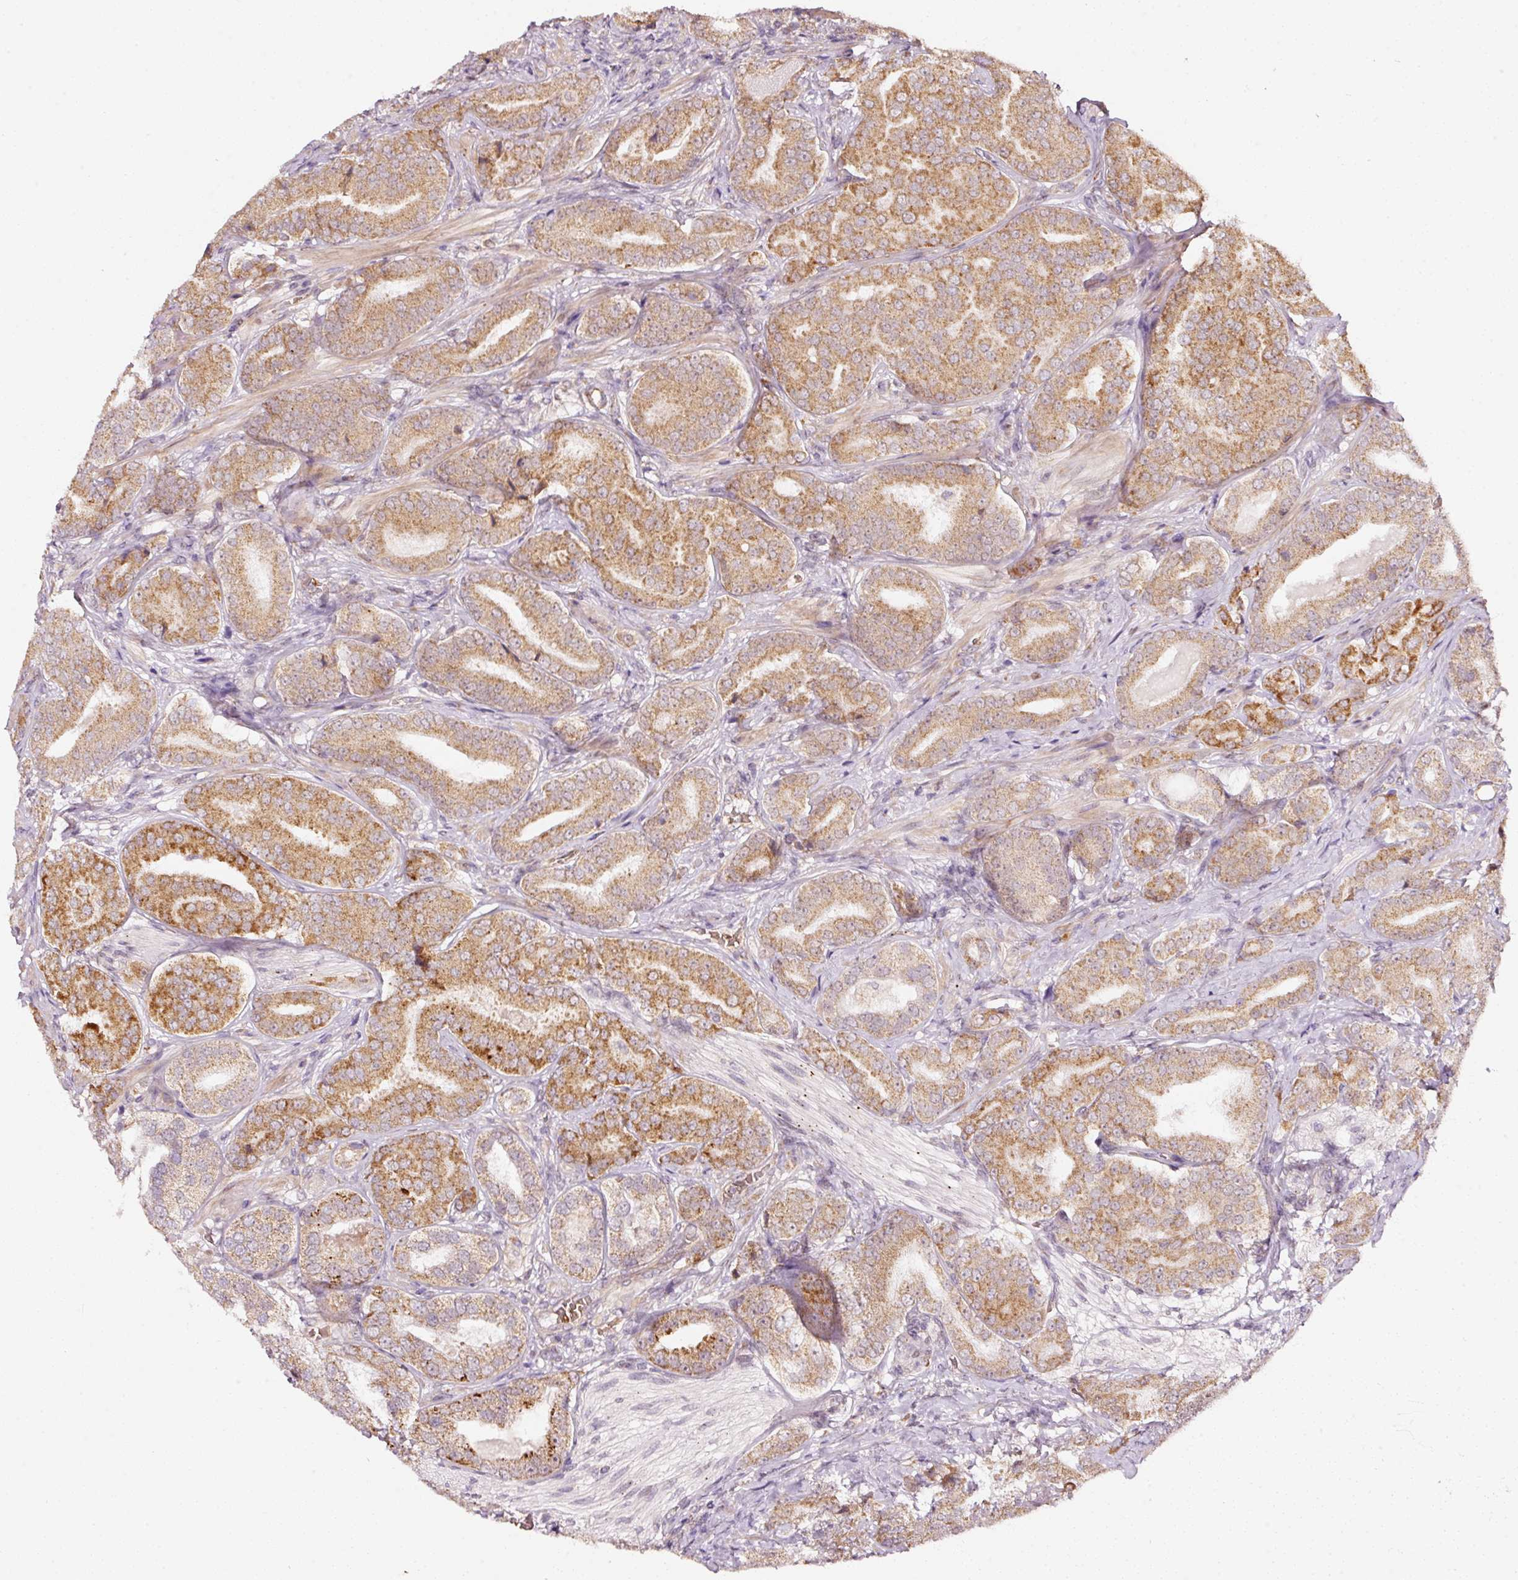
{"staining": {"intensity": "moderate", "quantity": ">75%", "location": "cytoplasmic/membranous"}, "tissue": "prostate cancer", "cell_type": "Tumor cells", "image_type": "cancer", "snomed": [{"axis": "morphology", "description": "Adenocarcinoma, High grade"}, {"axis": "topography", "description": "Prostate"}], "caption": "A photomicrograph showing moderate cytoplasmic/membranous positivity in about >75% of tumor cells in adenocarcinoma (high-grade) (prostate), as visualized by brown immunohistochemical staining.", "gene": "ZNF460", "patient": {"sex": "male", "age": 63}}